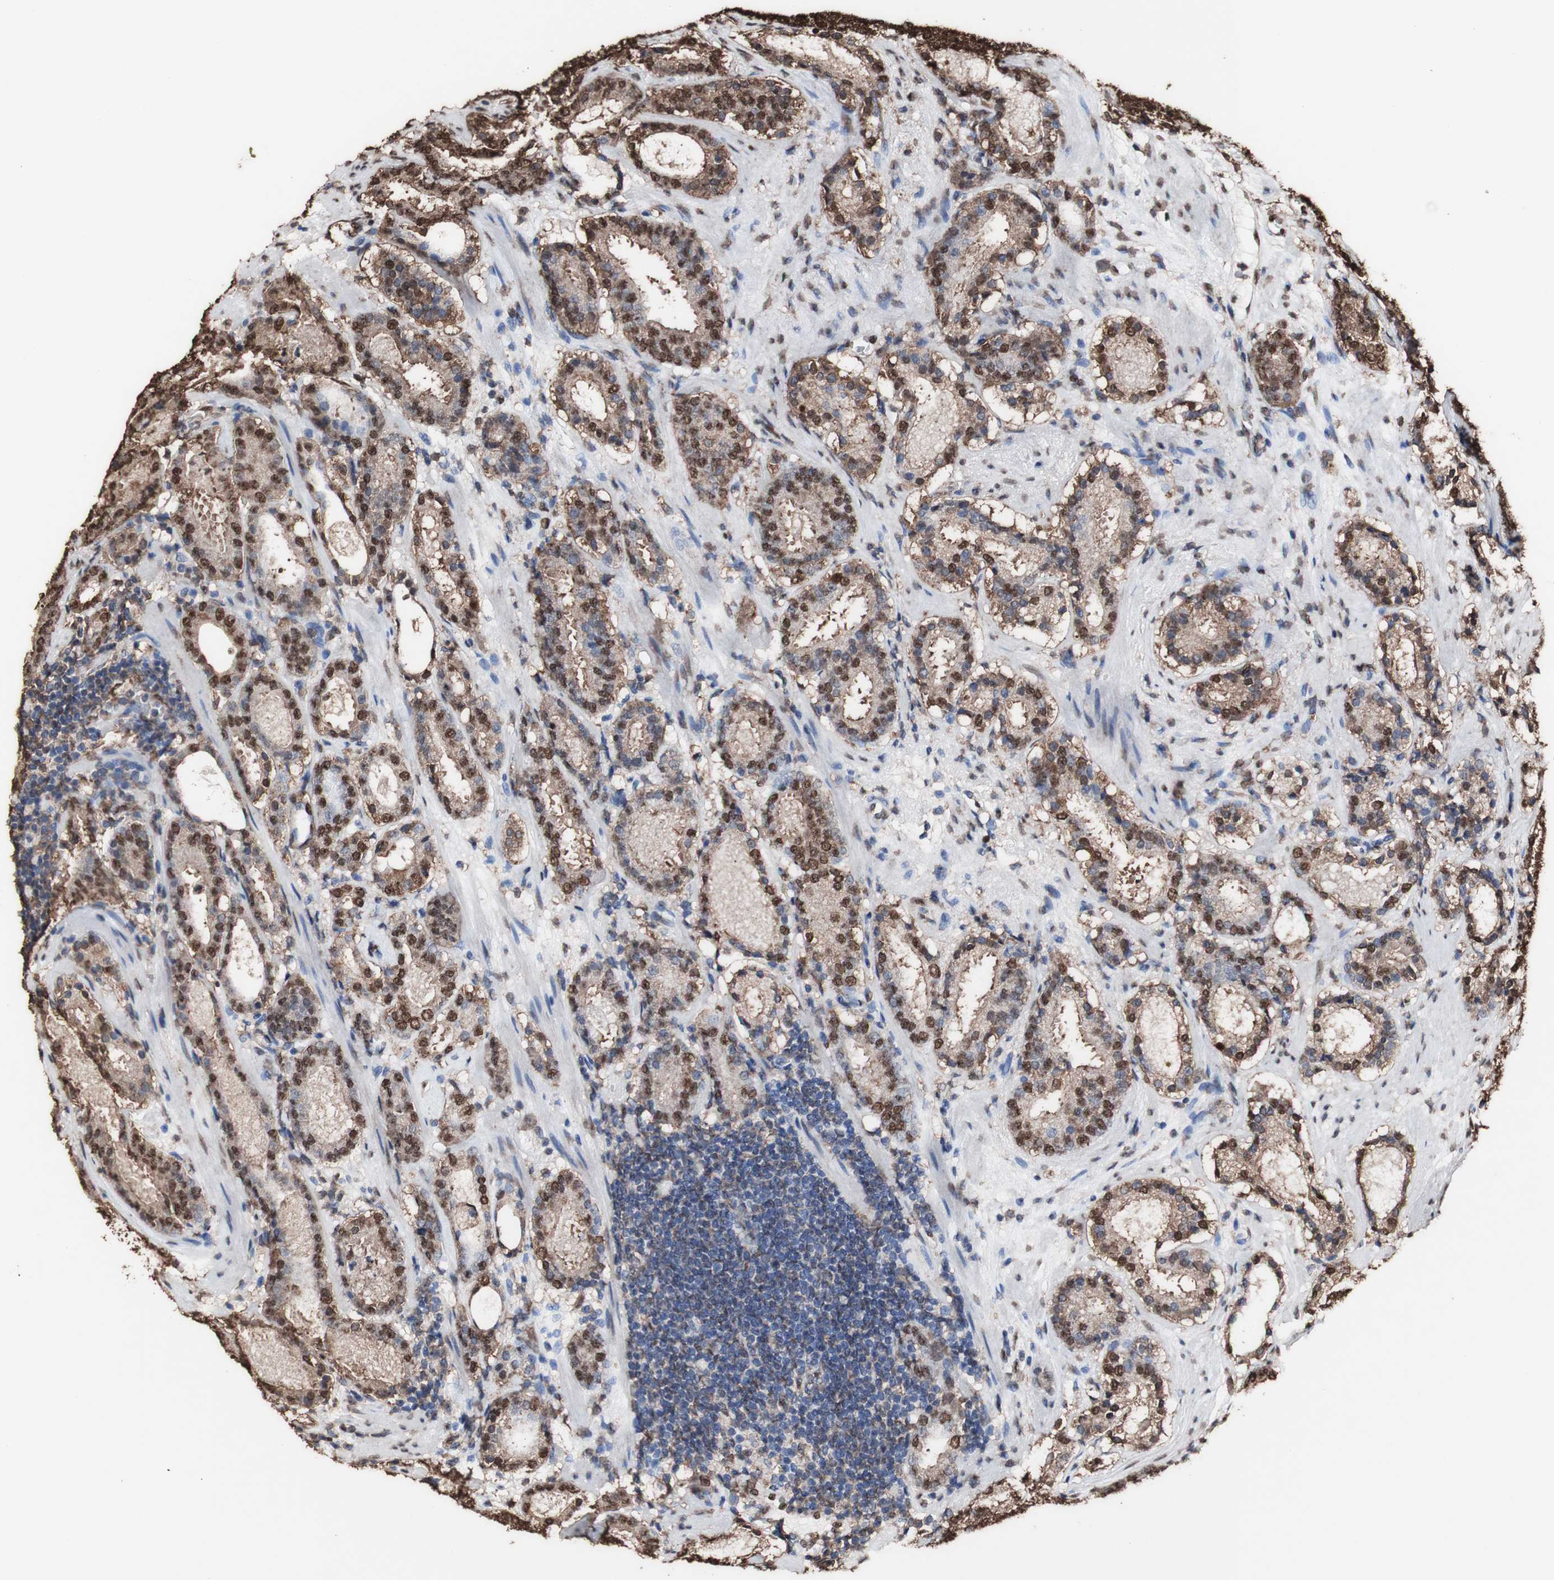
{"staining": {"intensity": "strong", "quantity": ">75%", "location": "cytoplasmic/membranous,nuclear"}, "tissue": "prostate cancer", "cell_type": "Tumor cells", "image_type": "cancer", "snomed": [{"axis": "morphology", "description": "Adenocarcinoma, Low grade"}, {"axis": "topography", "description": "Prostate"}], "caption": "Immunohistochemistry (DAB (3,3'-diaminobenzidine)) staining of prostate cancer (adenocarcinoma (low-grade)) demonstrates strong cytoplasmic/membranous and nuclear protein expression in approximately >75% of tumor cells.", "gene": "PIDD1", "patient": {"sex": "male", "age": 69}}